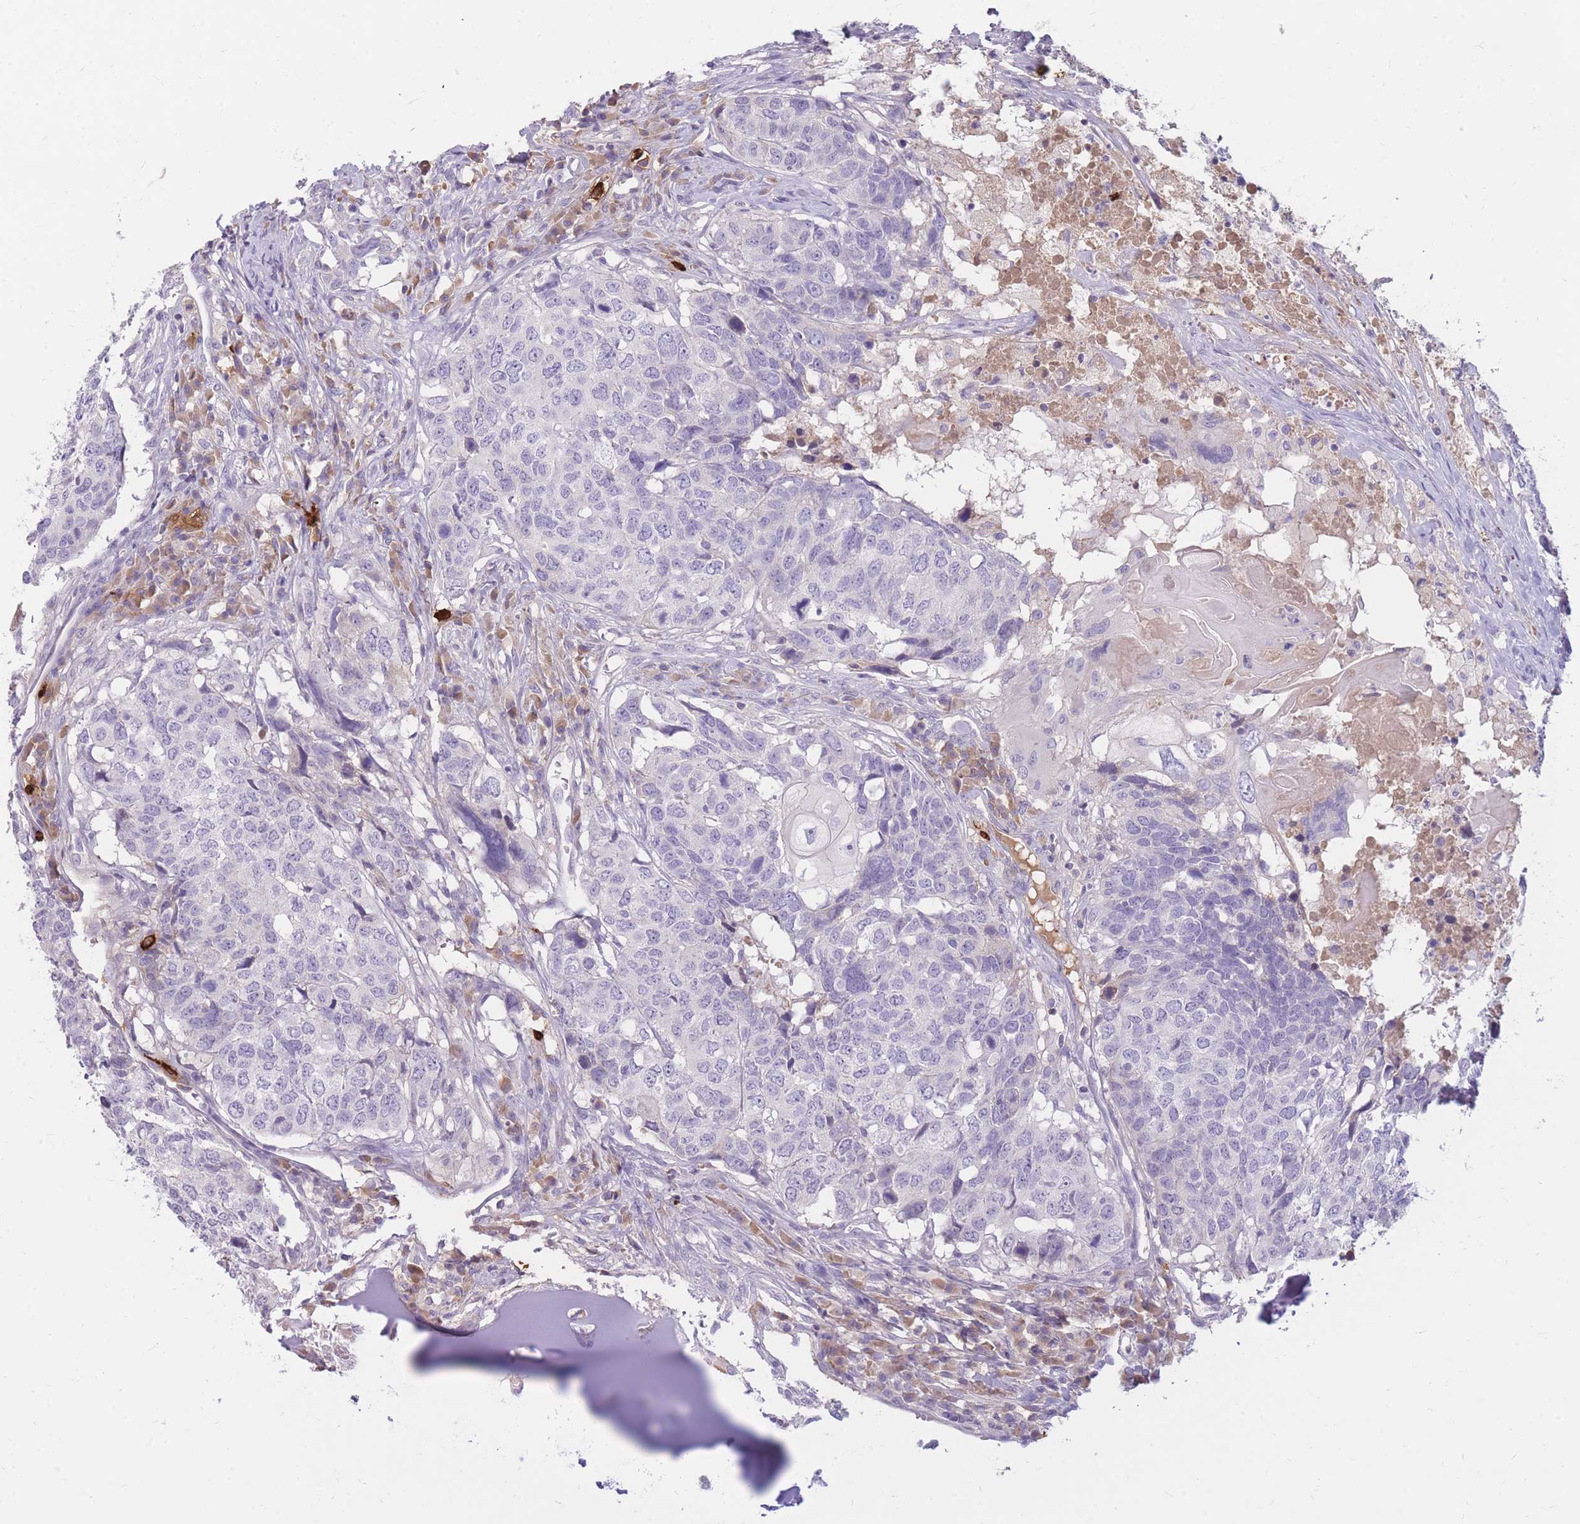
{"staining": {"intensity": "negative", "quantity": "none", "location": "none"}, "tissue": "head and neck cancer", "cell_type": "Tumor cells", "image_type": "cancer", "snomed": [{"axis": "morphology", "description": "Squamous cell carcinoma, NOS"}, {"axis": "topography", "description": "Head-Neck"}], "caption": "Immunohistochemistry of human head and neck squamous cell carcinoma displays no staining in tumor cells.", "gene": "TPSD1", "patient": {"sex": "male", "age": 66}}